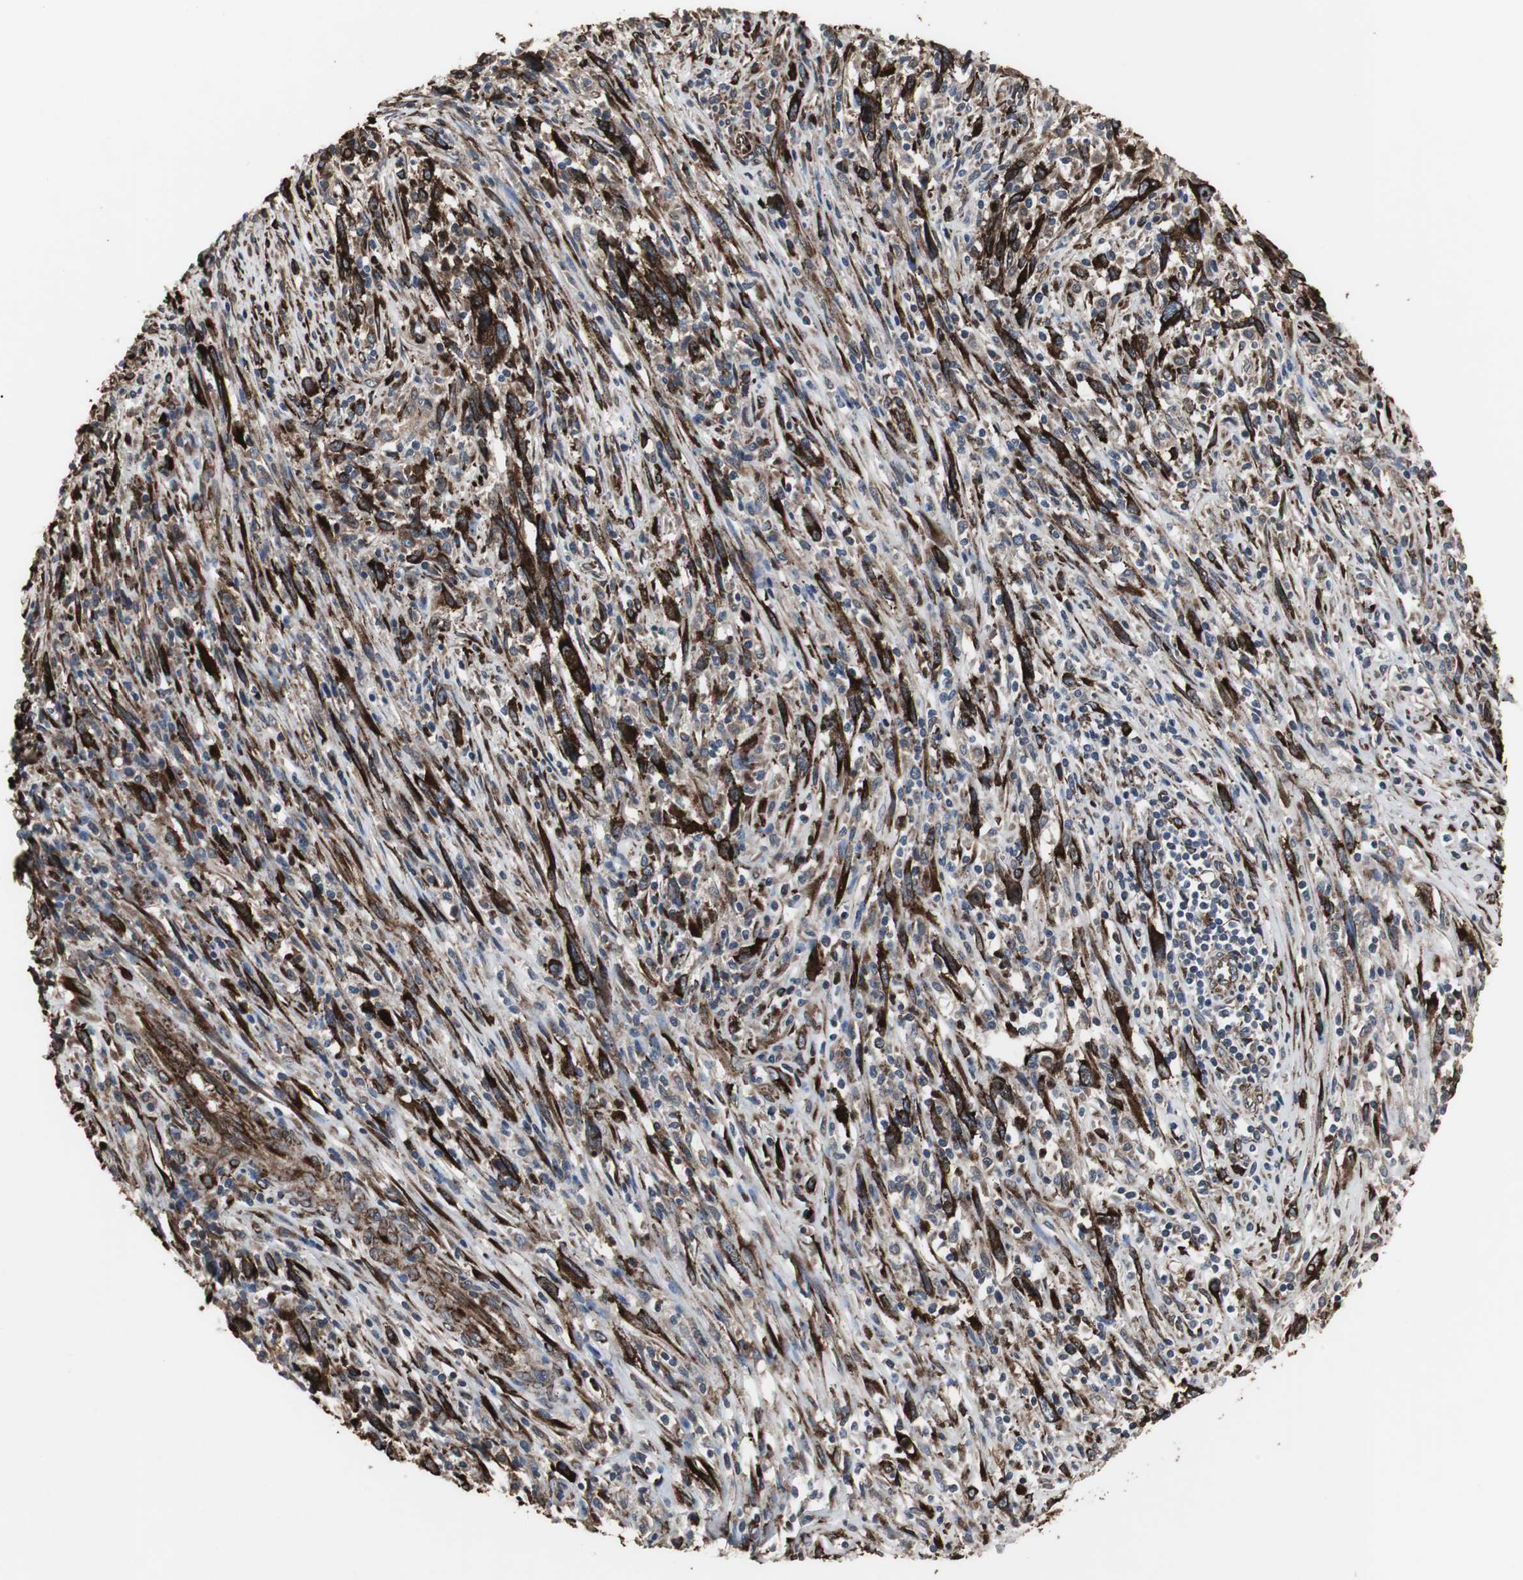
{"staining": {"intensity": "strong", "quantity": ">75%", "location": "cytoplasmic/membranous"}, "tissue": "melanoma", "cell_type": "Tumor cells", "image_type": "cancer", "snomed": [{"axis": "morphology", "description": "Malignant melanoma, Metastatic site"}, {"axis": "topography", "description": "Lymph node"}], "caption": "Tumor cells demonstrate high levels of strong cytoplasmic/membranous positivity in about >75% of cells in human melanoma. Nuclei are stained in blue.", "gene": "CALU", "patient": {"sex": "male", "age": 61}}